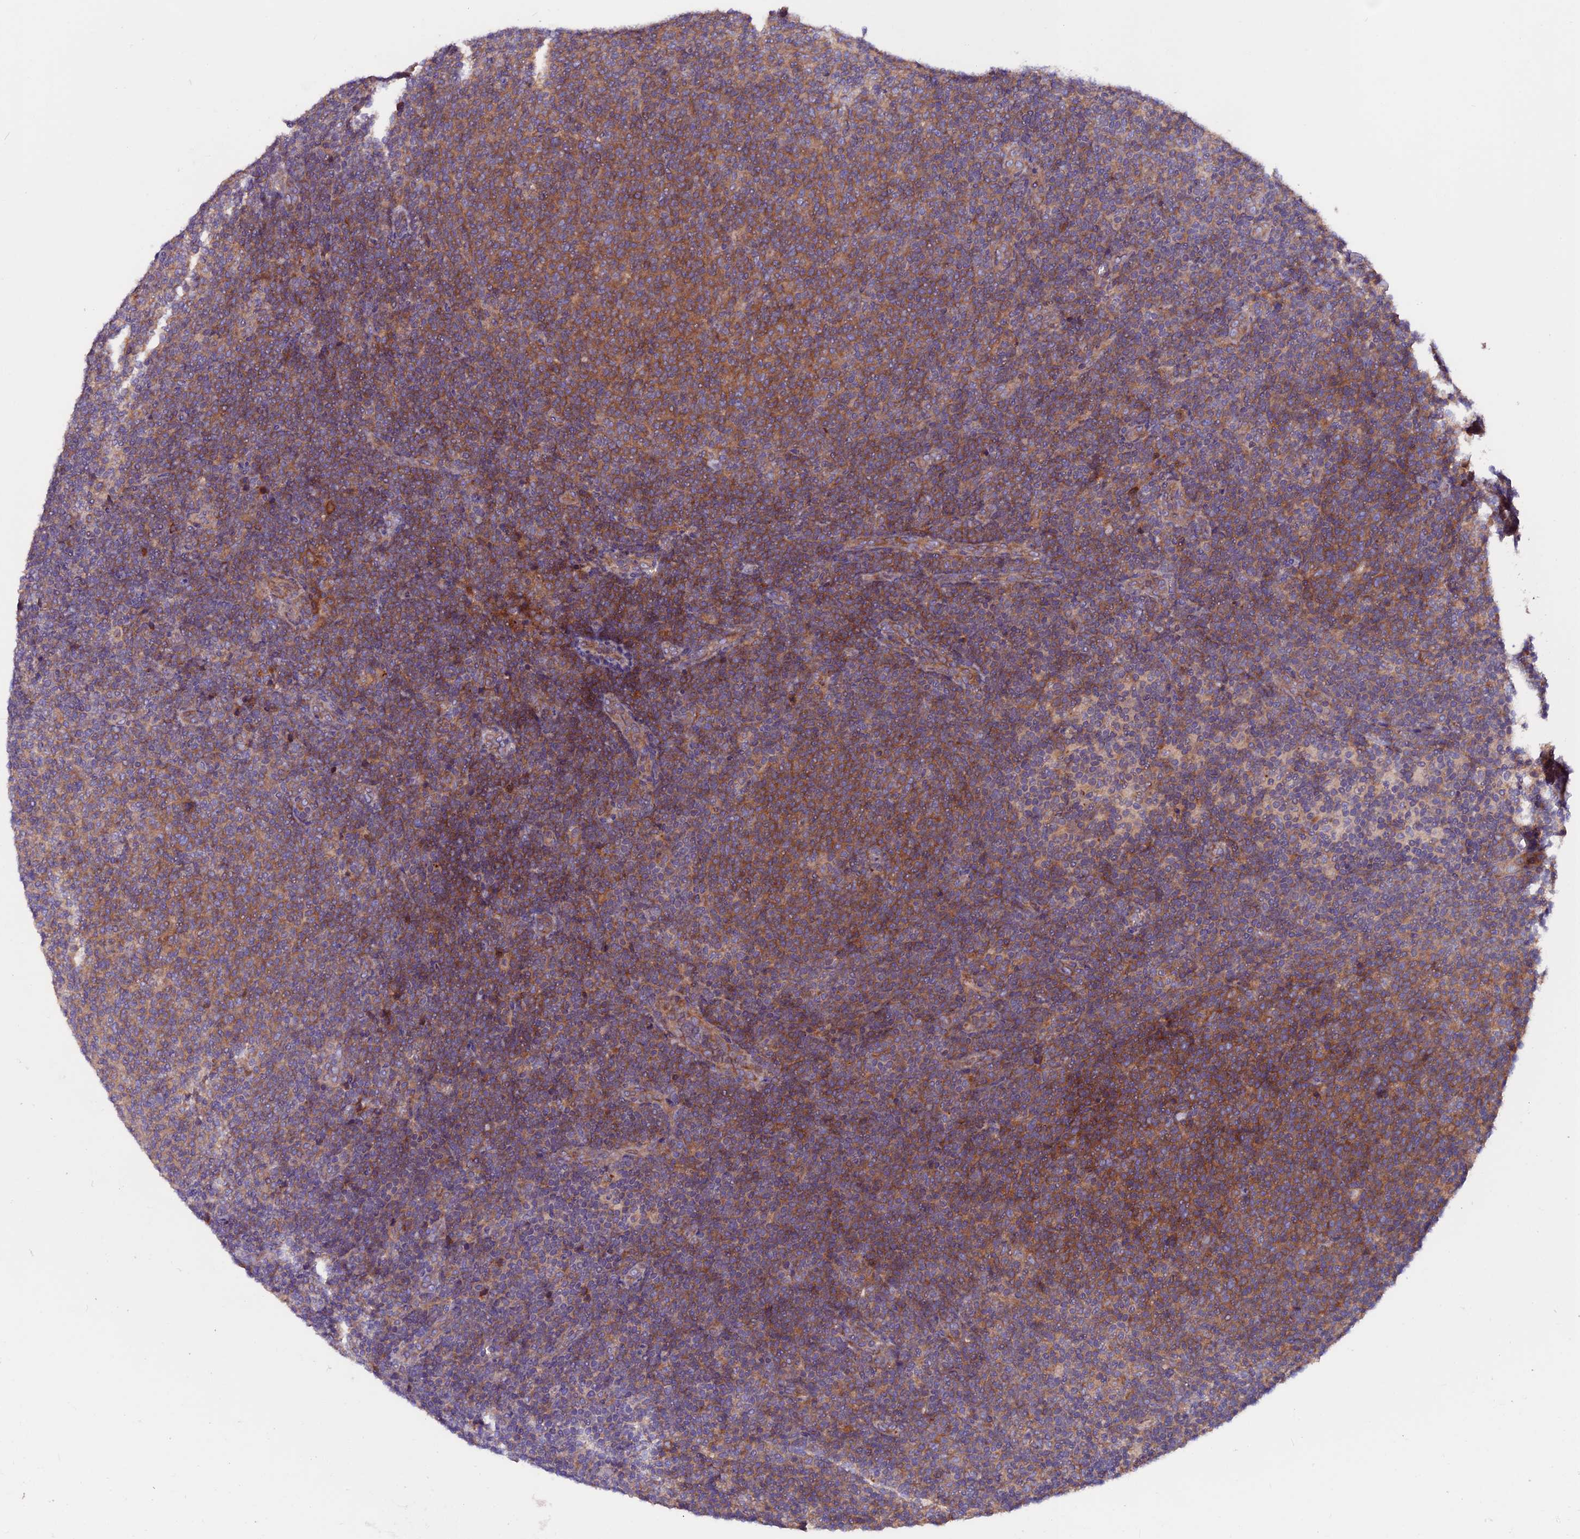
{"staining": {"intensity": "moderate", "quantity": "25%-75%", "location": "cytoplasmic/membranous"}, "tissue": "lymphoma", "cell_type": "Tumor cells", "image_type": "cancer", "snomed": [{"axis": "morphology", "description": "Malignant lymphoma, non-Hodgkin's type, Low grade"}, {"axis": "topography", "description": "Lymph node"}], "caption": "The histopathology image shows a brown stain indicating the presence of a protein in the cytoplasmic/membranous of tumor cells in lymphoma.", "gene": "ZNF598", "patient": {"sex": "male", "age": 66}}